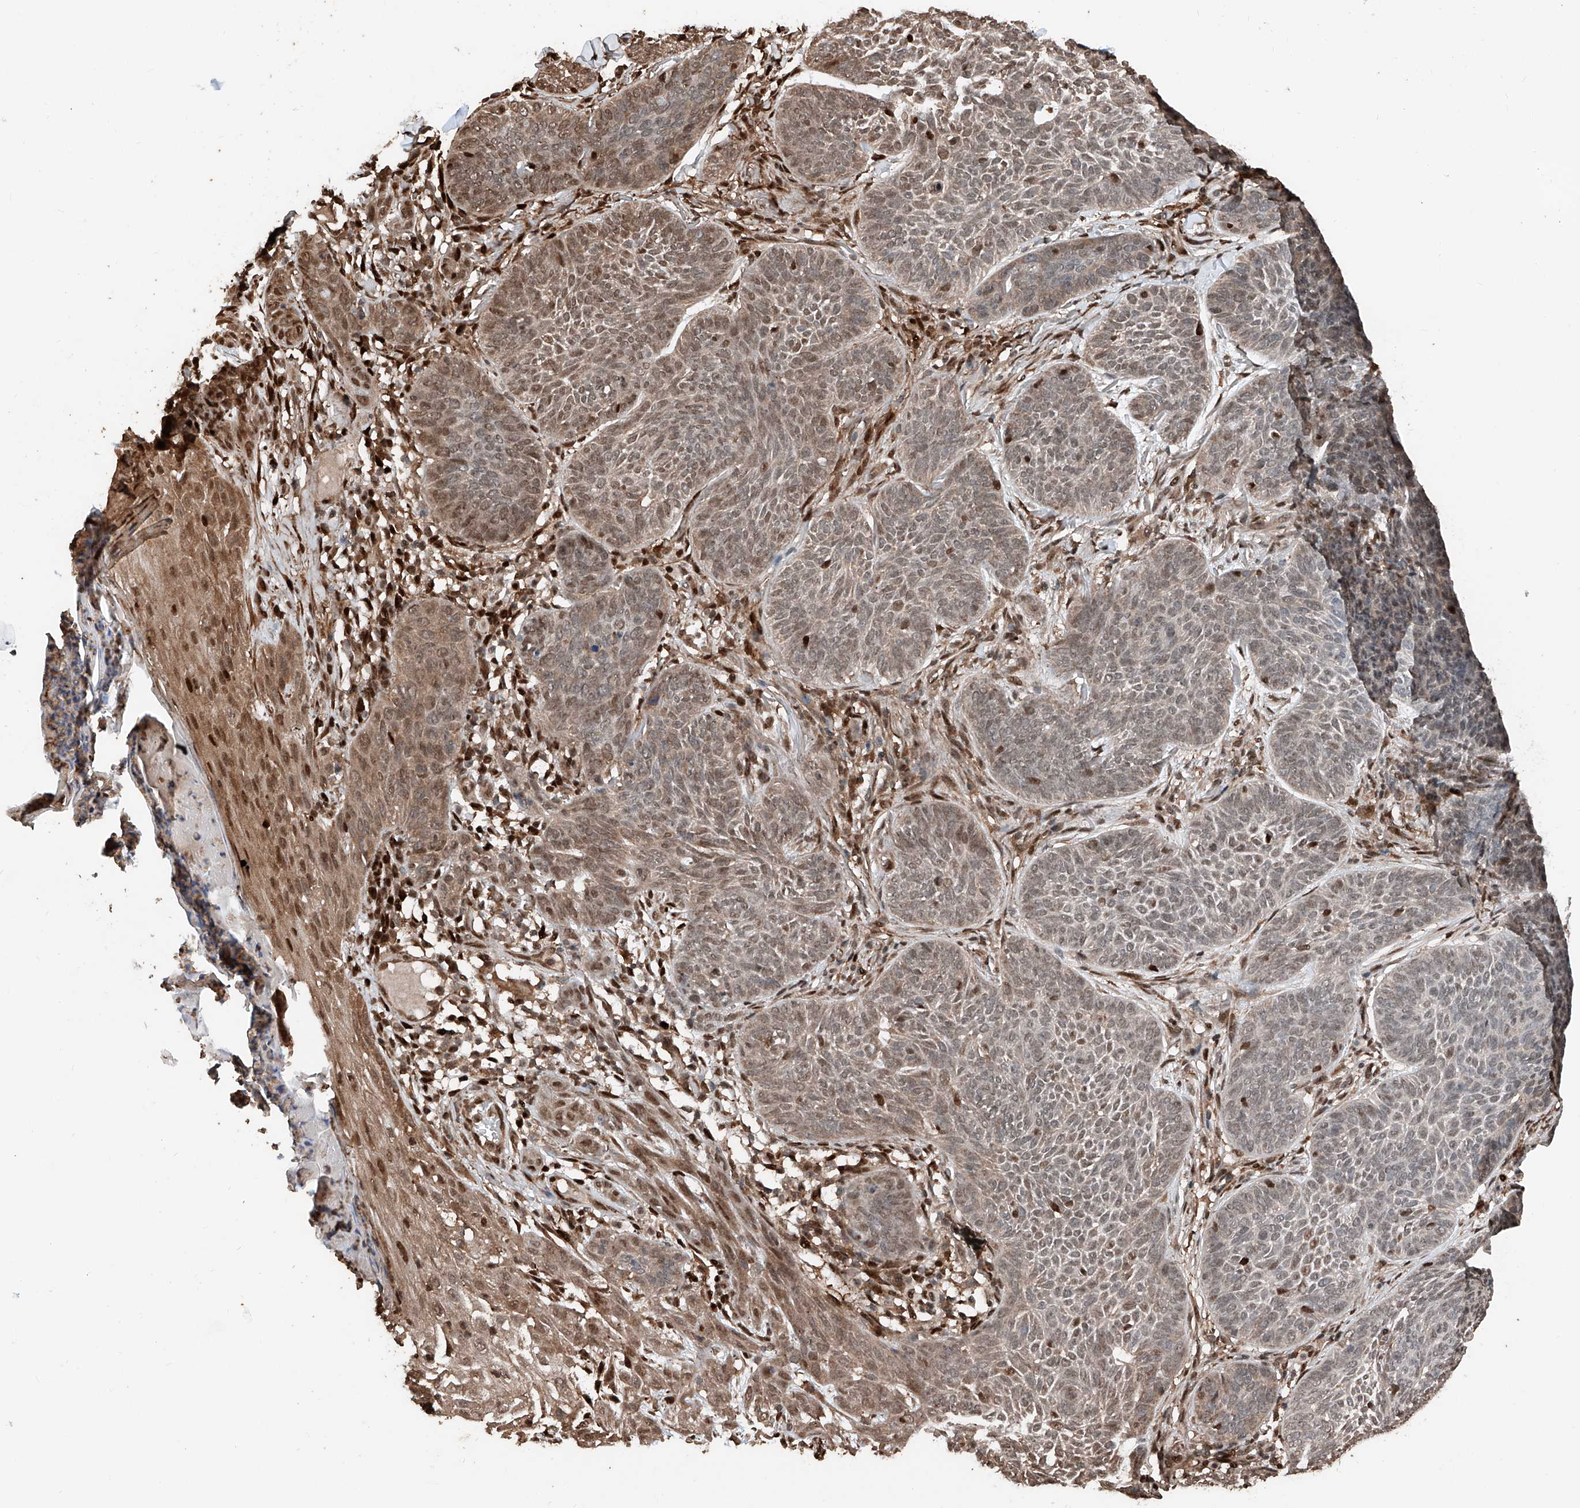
{"staining": {"intensity": "moderate", "quantity": "25%-75%", "location": "cytoplasmic/membranous,nuclear"}, "tissue": "skin cancer", "cell_type": "Tumor cells", "image_type": "cancer", "snomed": [{"axis": "morphology", "description": "Basal cell carcinoma"}, {"axis": "topography", "description": "Skin"}], "caption": "Tumor cells display medium levels of moderate cytoplasmic/membranous and nuclear staining in approximately 25%-75% of cells in skin cancer (basal cell carcinoma).", "gene": "RMND1", "patient": {"sex": "male", "age": 85}}